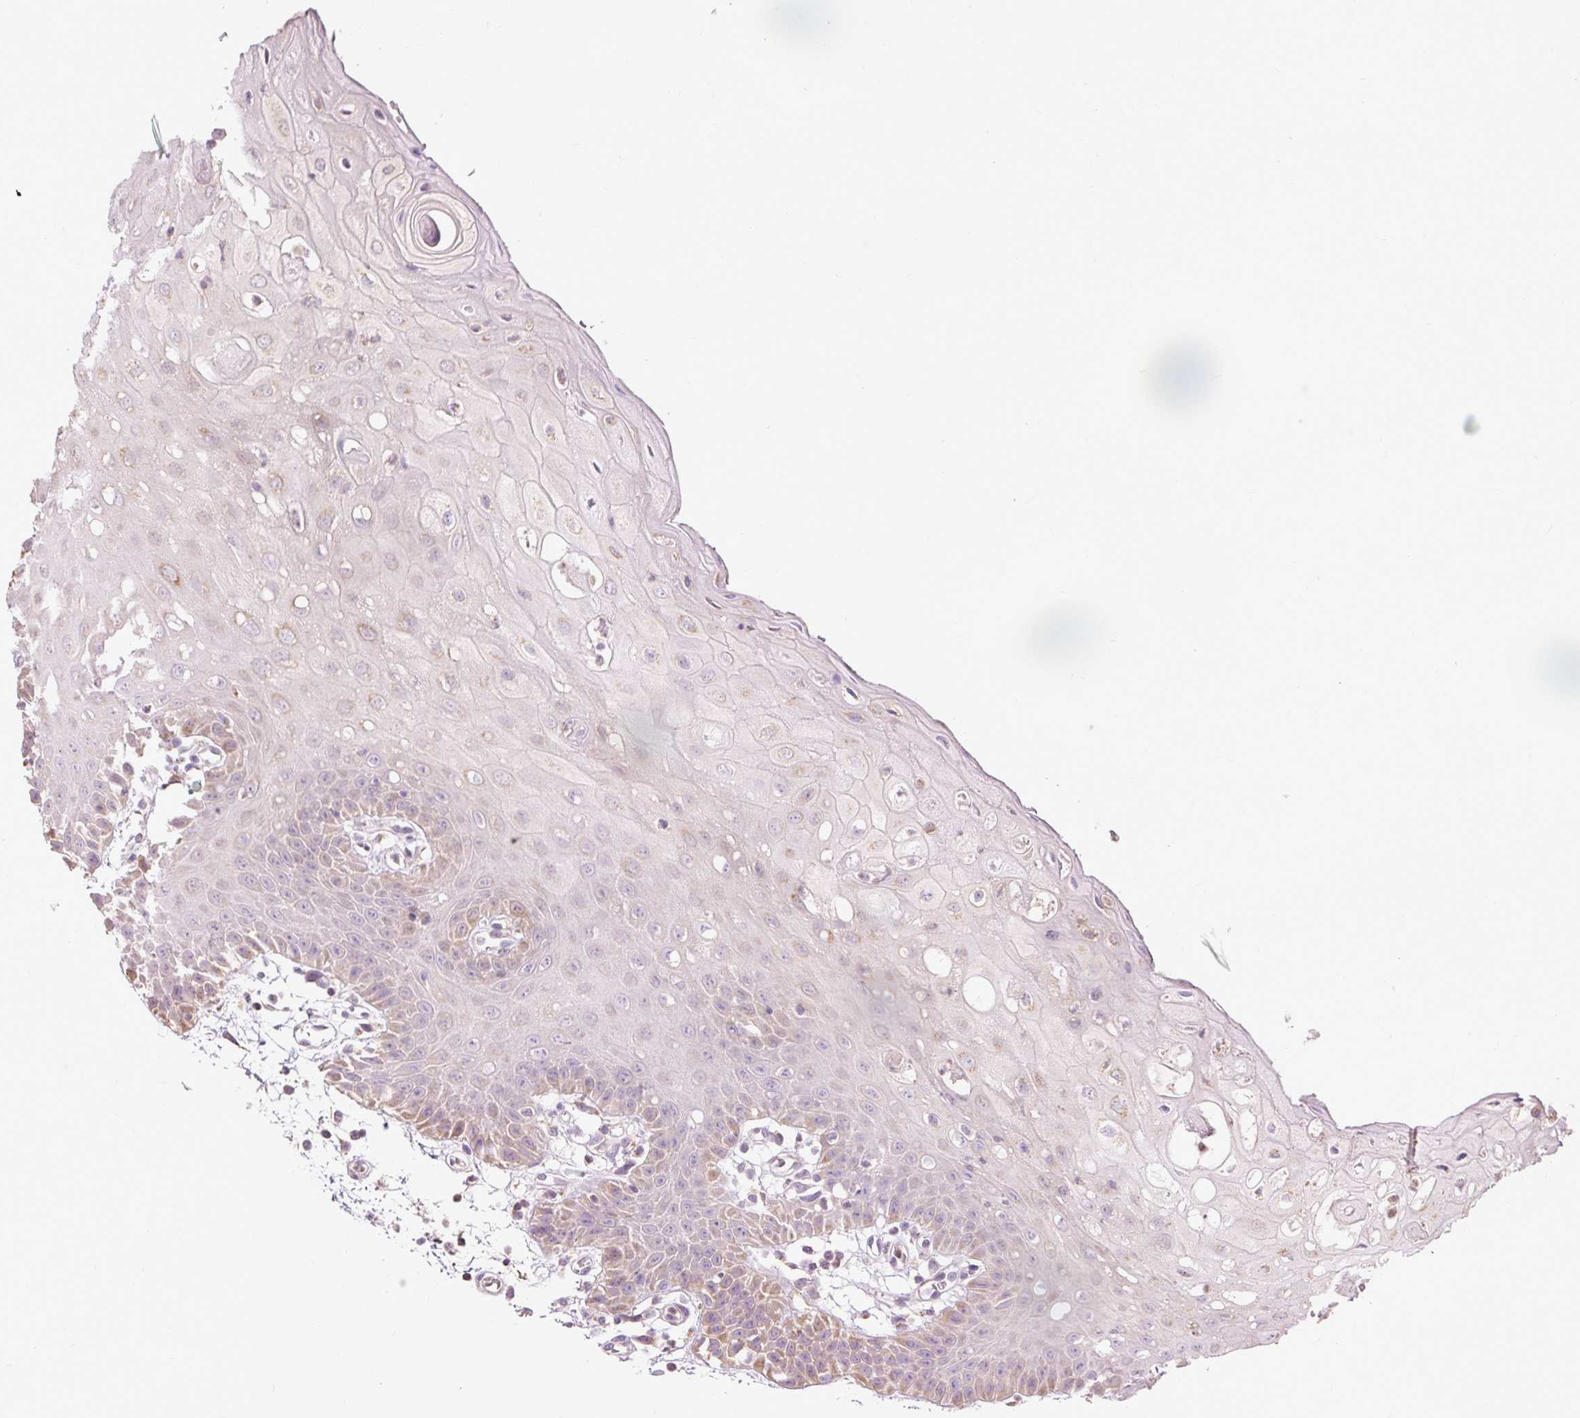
{"staining": {"intensity": "moderate", "quantity": "<25%", "location": "cytoplasmic/membranous"}, "tissue": "oral mucosa", "cell_type": "Squamous epithelial cells", "image_type": "normal", "snomed": [{"axis": "morphology", "description": "Normal tissue, NOS"}, {"axis": "topography", "description": "Oral tissue"}, {"axis": "topography", "description": "Tounge, NOS"}], "caption": "Normal oral mucosa was stained to show a protein in brown. There is low levels of moderate cytoplasmic/membranous expression in approximately <25% of squamous epithelial cells.", "gene": "PRDX5", "patient": {"sex": "female", "age": 59}}